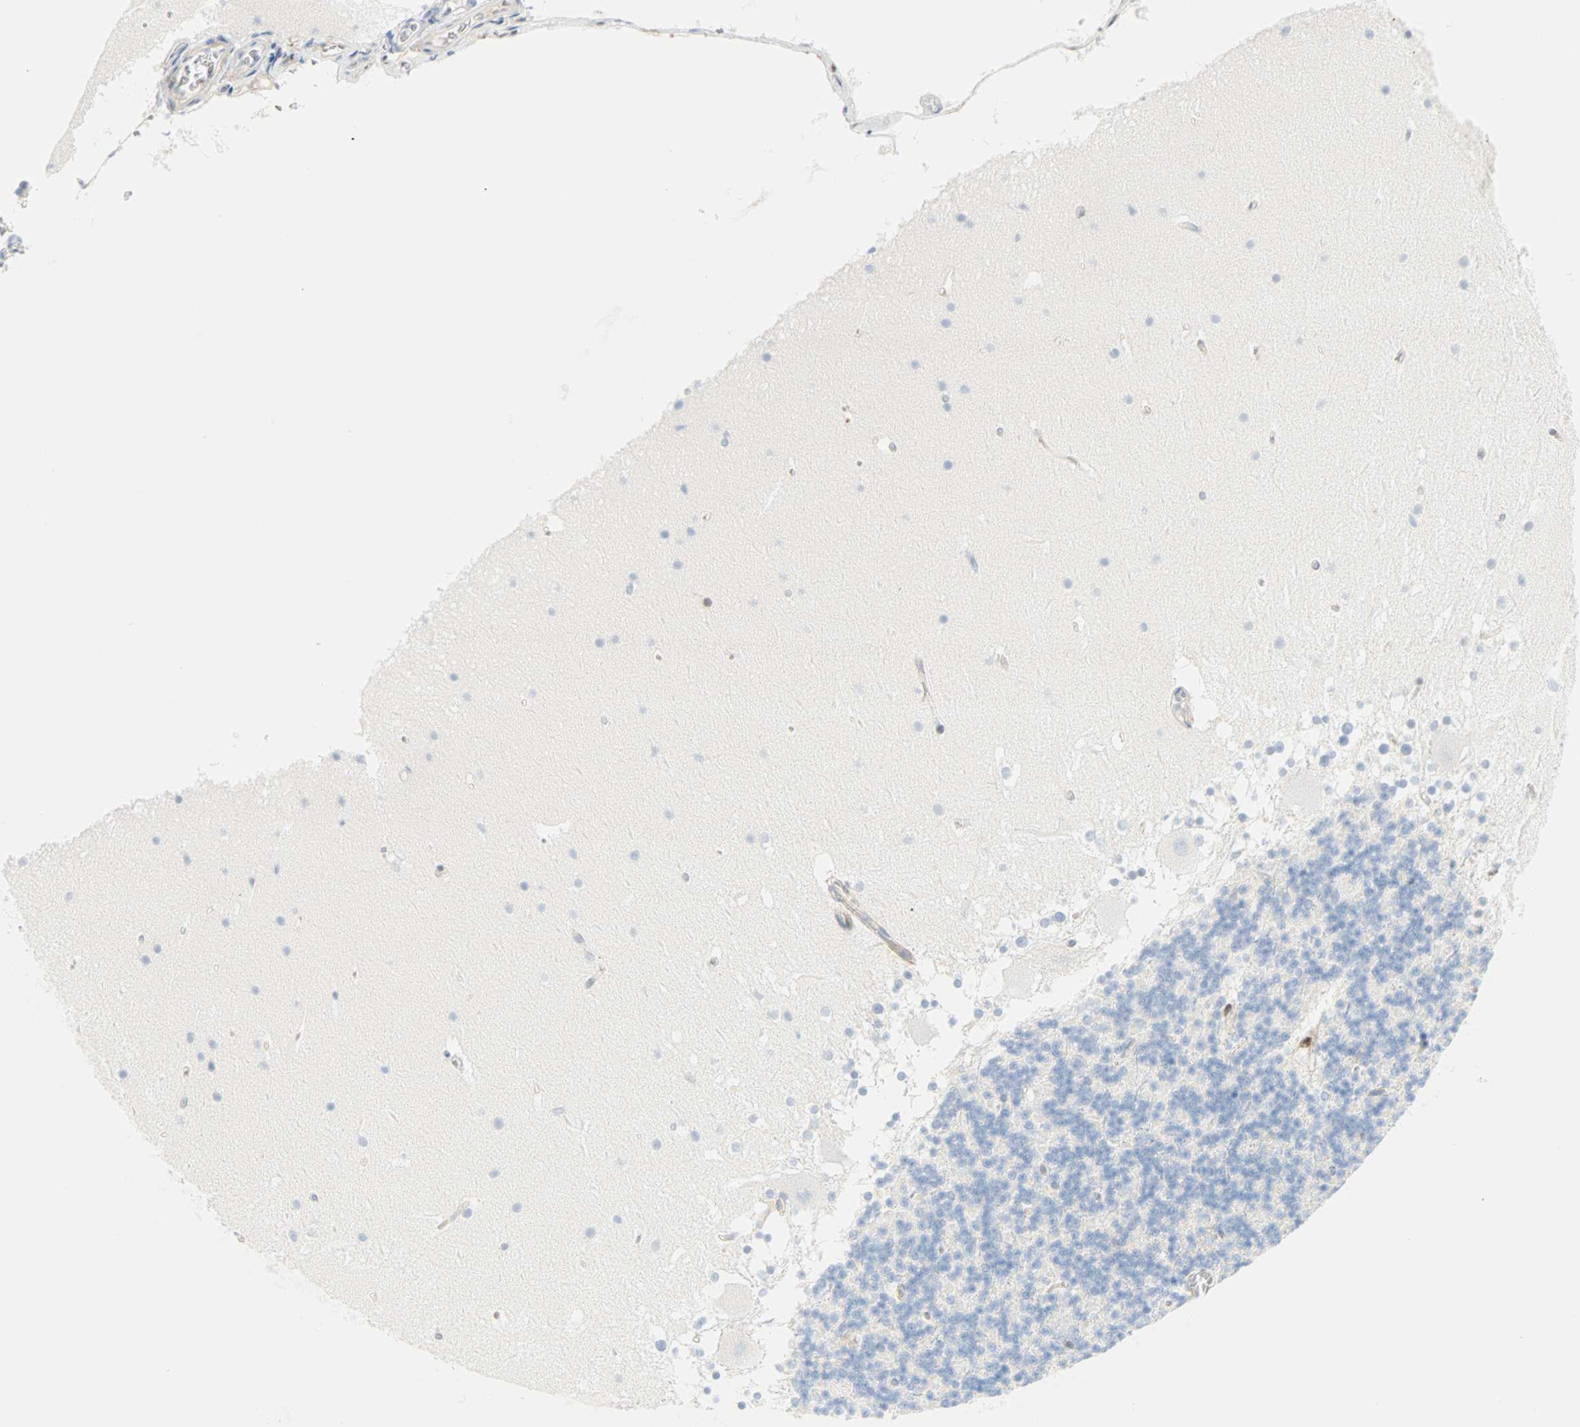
{"staining": {"intensity": "negative", "quantity": "none", "location": "none"}, "tissue": "cerebellum", "cell_type": "Cells in granular layer", "image_type": "normal", "snomed": [{"axis": "morphology", "description": "Normal tissue, NOS"}, {"axis": "topography", "description": "Cerebellum"}], "caption": "DAB immunohistochemical staining of benign human cerebellum demonstrates no significant expression in cells in granular layer. (DAB IHC visualized using brightfield microscopy, high magnification).", "gene": "SELENBP1", "patient": {"sex": "female", "age": 19}}